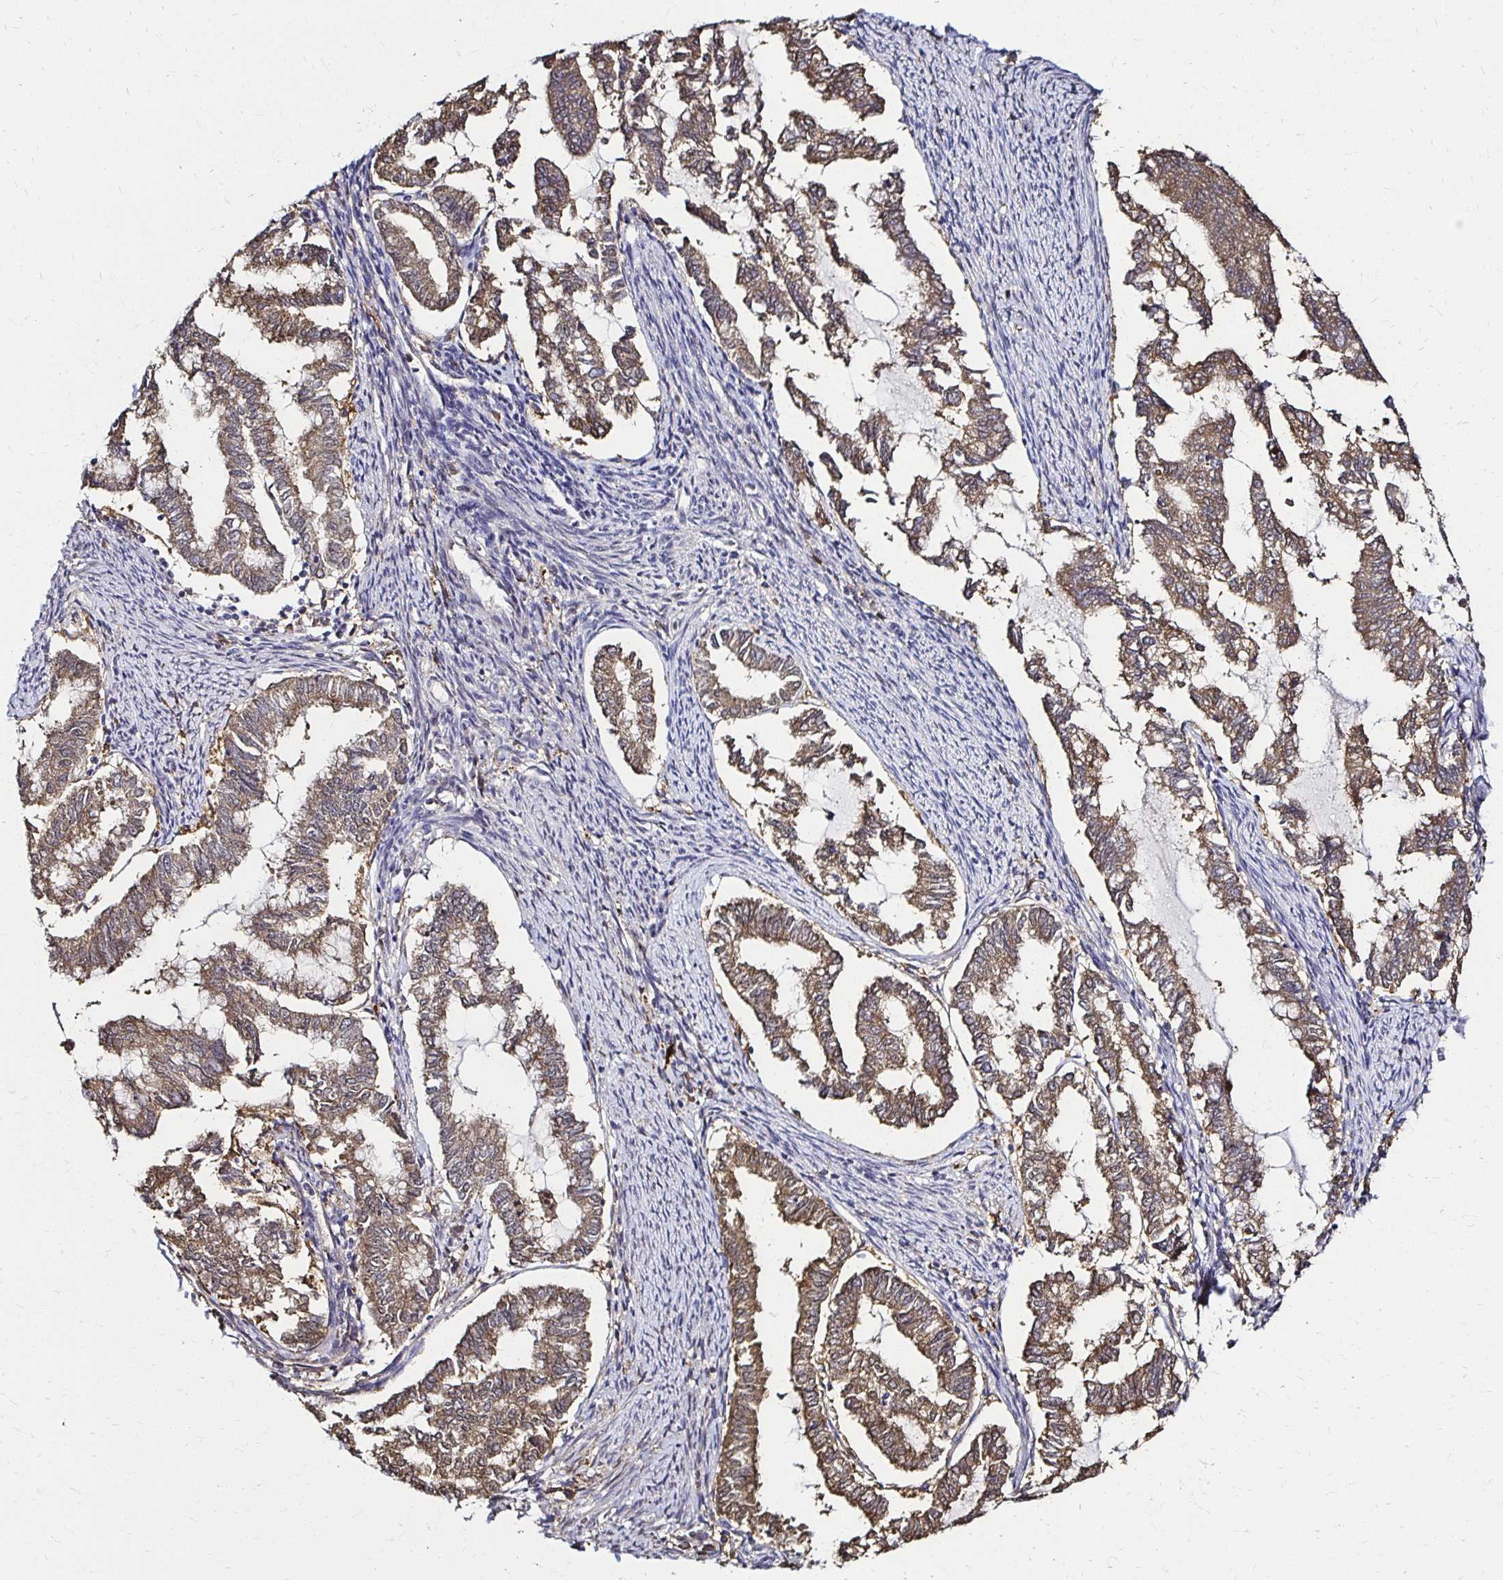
{"staining": {"intensity": "weak", "quantity": ">75%", "location": "cytoplasmic/membranous"}, "tissue": "endometrial cancer", "cell_type": "Tumor cells", "image_type": "cancer", "snomed": [{"axis": "morphology", "description": "Adenocarcinoma, NOS"}, {"axis": "topography", "description": "Endometrium"}], "caption": "Protein staining of endometrial adenocarcinoma tissue shows weak cytoplasmic/membranous expression in approximately >75% of tumor cells.", "gene": "TXN", "patient": {"sex": "female", "age": 79}}